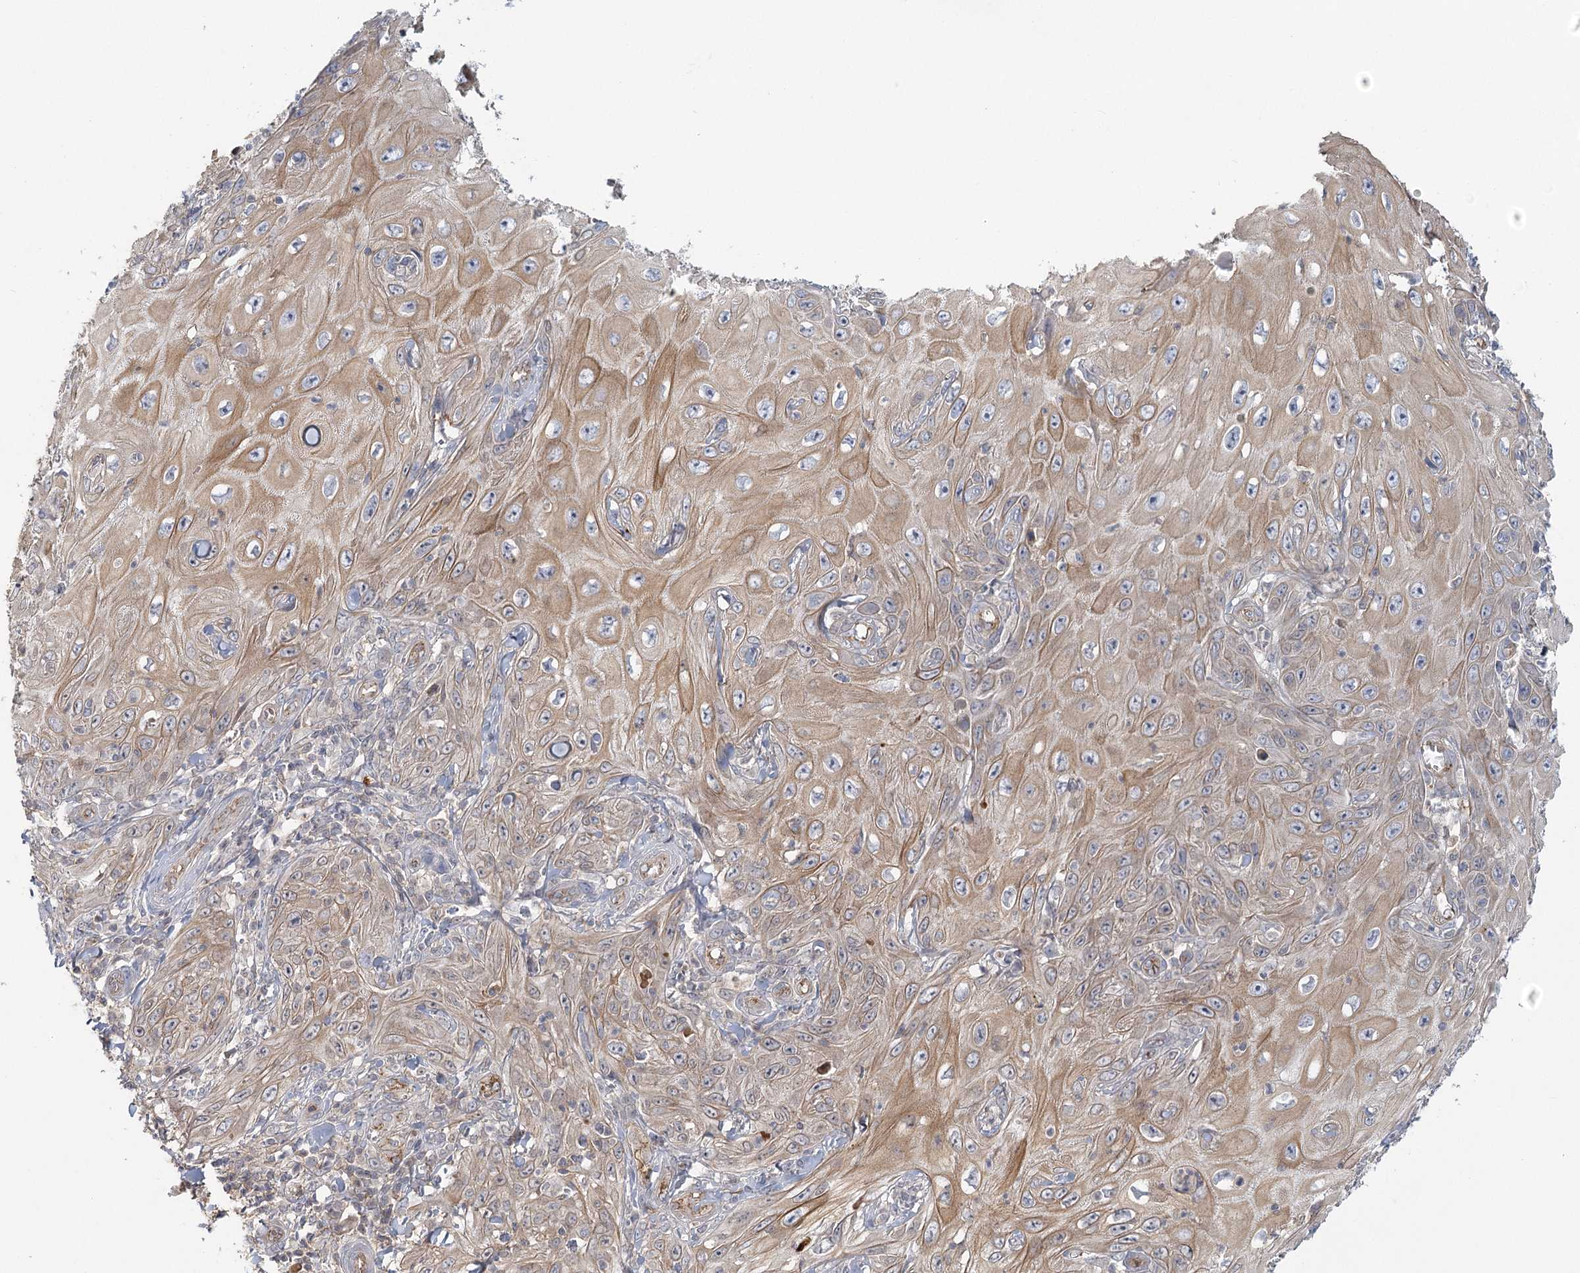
{"staining": {"intensity": "moderate", "quantity": "25%-75%", "location": "cytoplasmic/membranous"}, "tissue": "skin cancer", "cell_type": "Tumor cells", "image_type": "cancer", "snomed": [{"axis": "morphology", "description": "Squamous cell carcinoma, NOS"}, {"axis": "topography", "description": "Skin"}], "caption": "Immunohistochemistry photomicrograph of skin cancer stained for a protein (brown), which reveals medium levels of moderate cytoplasmic/membranous expression in about 25%-75% of tumor cells.", "gene": "KBTBD4", "patient": {"sex": "female", "age": 73}}